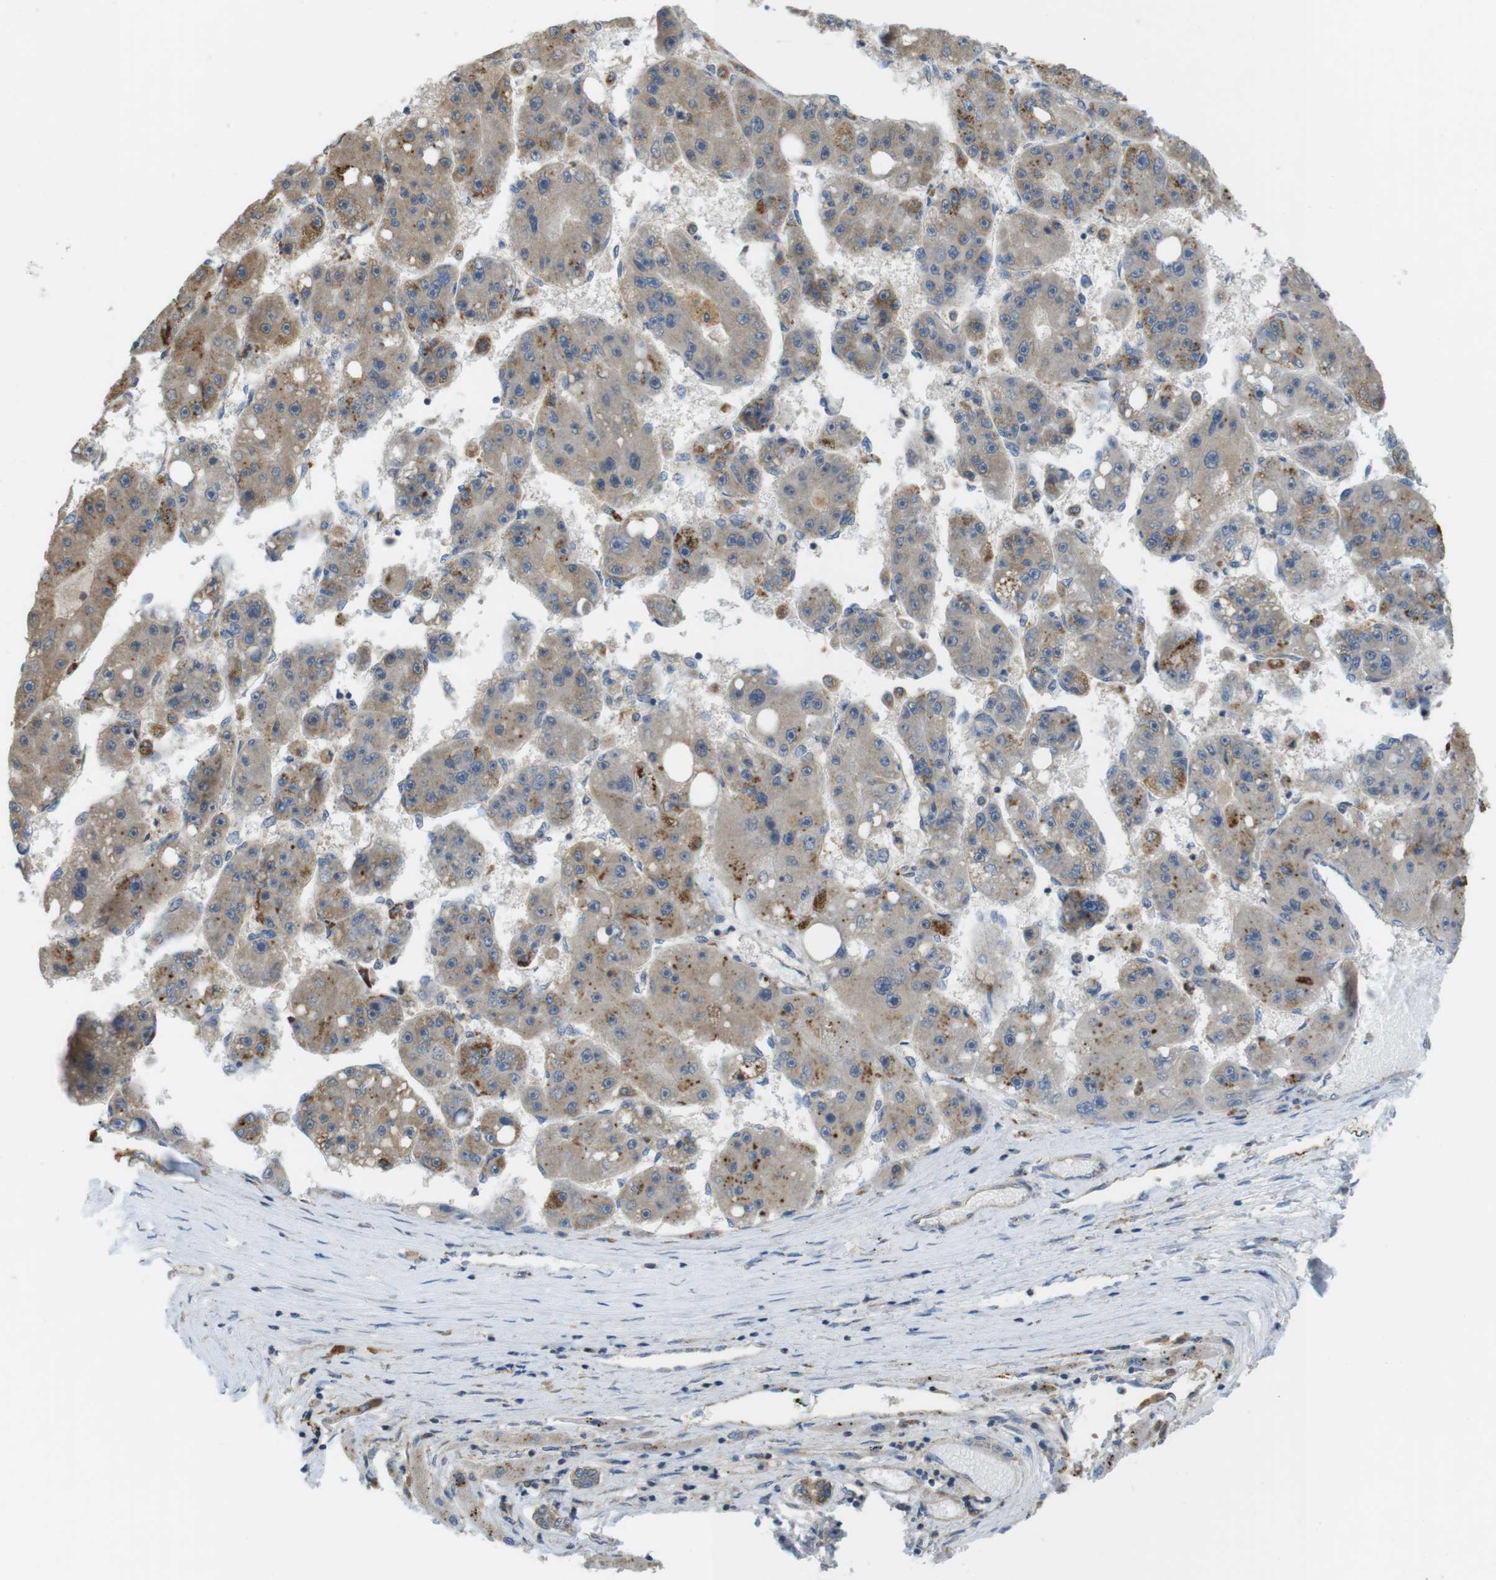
{"staining": {"intensity": "weak", "quantity": ">75%", "location": "cytoplasmic/membranous"}, "tissue": "liver cancer", "cell_type": "Tumor cells", "image_type": "cancer", "snomed": [{"axis": "morphology", "description": "Carcinoma, Hepatocellular, NOS"}, {"axis": "topography", "description": "Liver"}], "caption": "A low amount of weak cytoplasmic/membranous expression is present in approximately >75% of tumor cells in liver cancer (hepatocellular carcinoma) tissue.", "gene": "BRI3BP", "patient": {"sex": "female", "age": 61}}